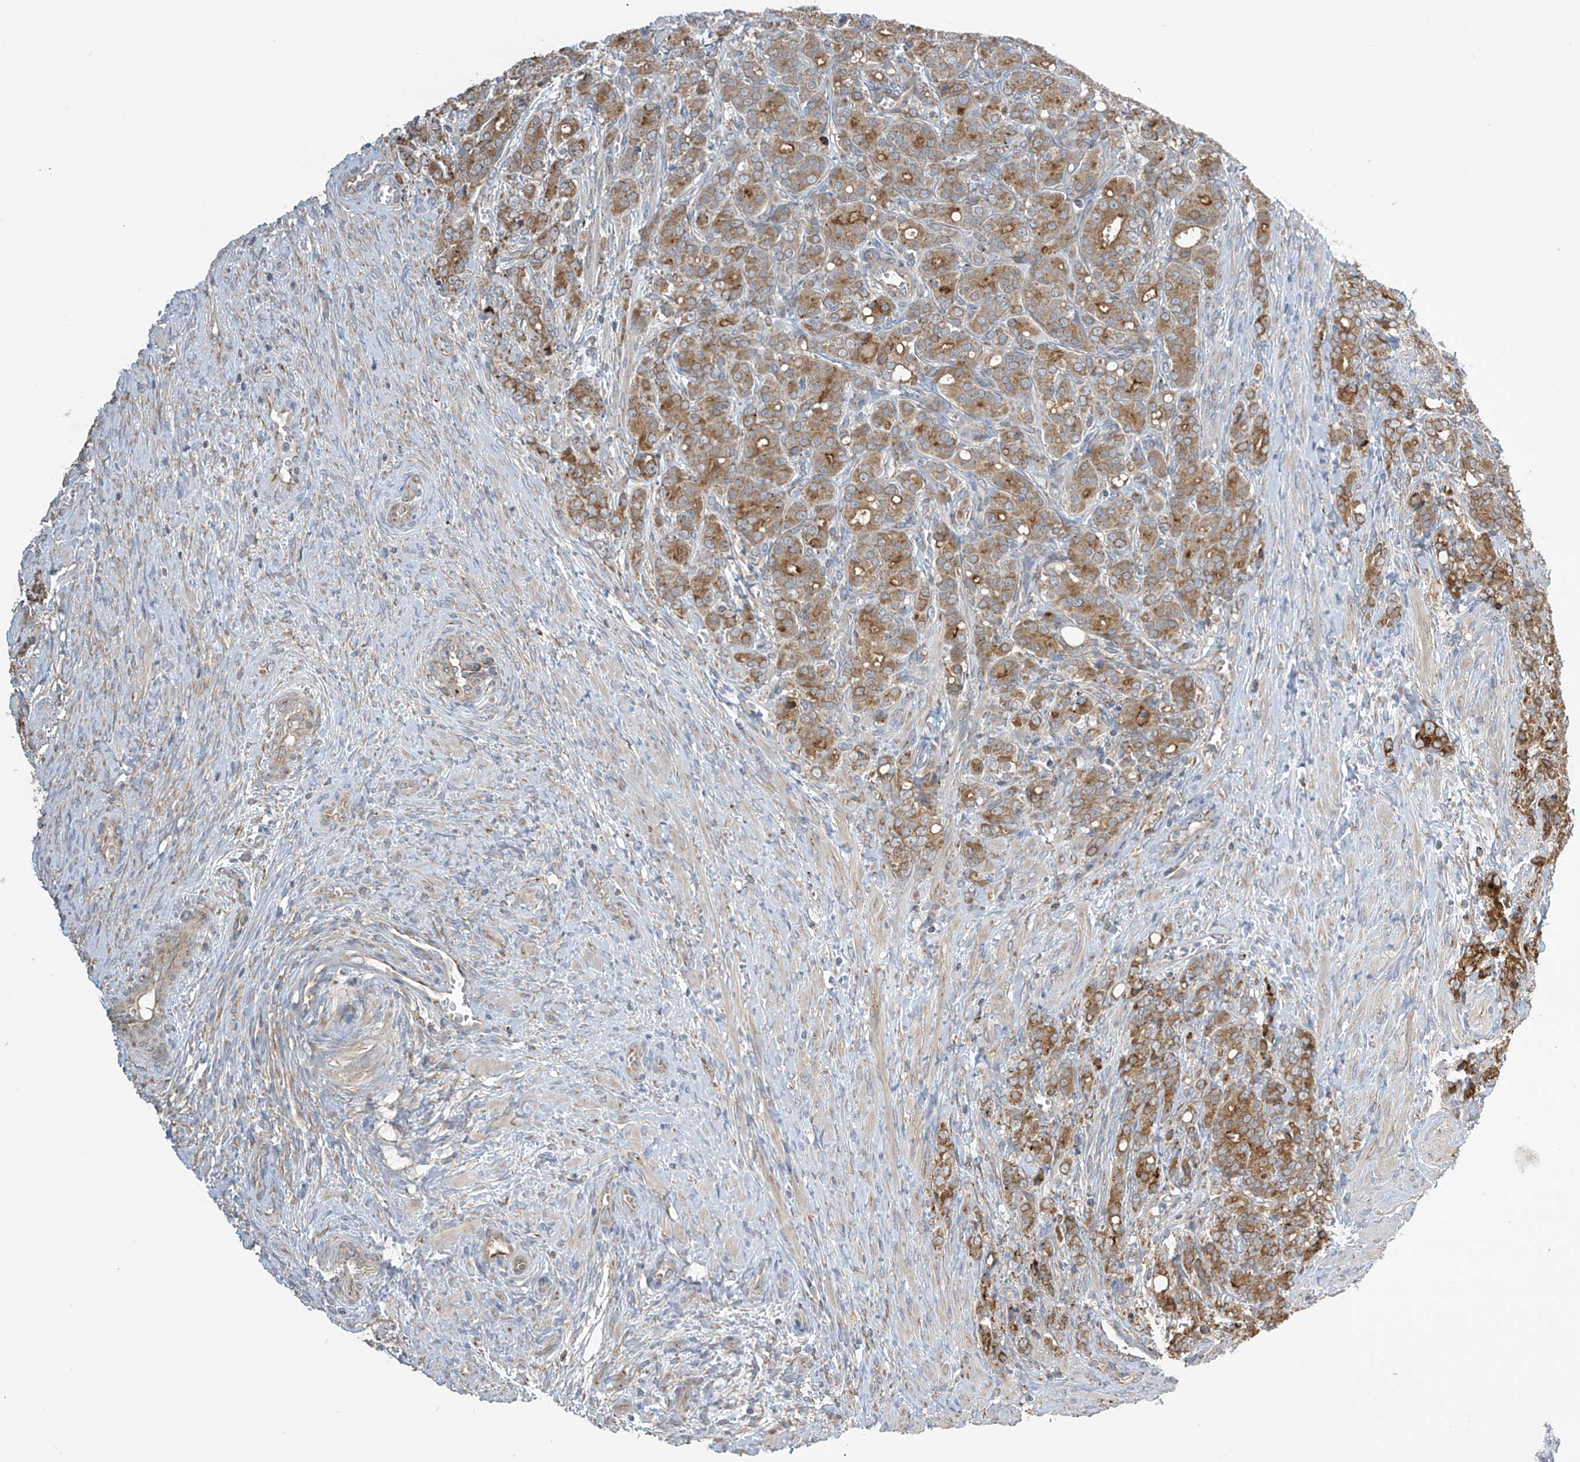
{"staining": {"intensity": "moderate", "quantity": ">75%", "location": "cytoplasmic/membranous"}, "tissue": "prostate cancer", "cell_type": "Tumor cells", "image_type": "cancer", "snomed": [{"axis": "morphology", "description": "Adenocarcinoma, High grade"}, {"axis": "topography", "description": "Prostate"}], "caption": "This micrograph displays immunohistochemistry (IHC) staining of high-grade adenocarcinoma (prostate), with medium moderate cytoplasmic/membranous staining in about >75% of tumor cells.", "gene": "PNPT1", "patient": {"sex": "male", "age": 62}}